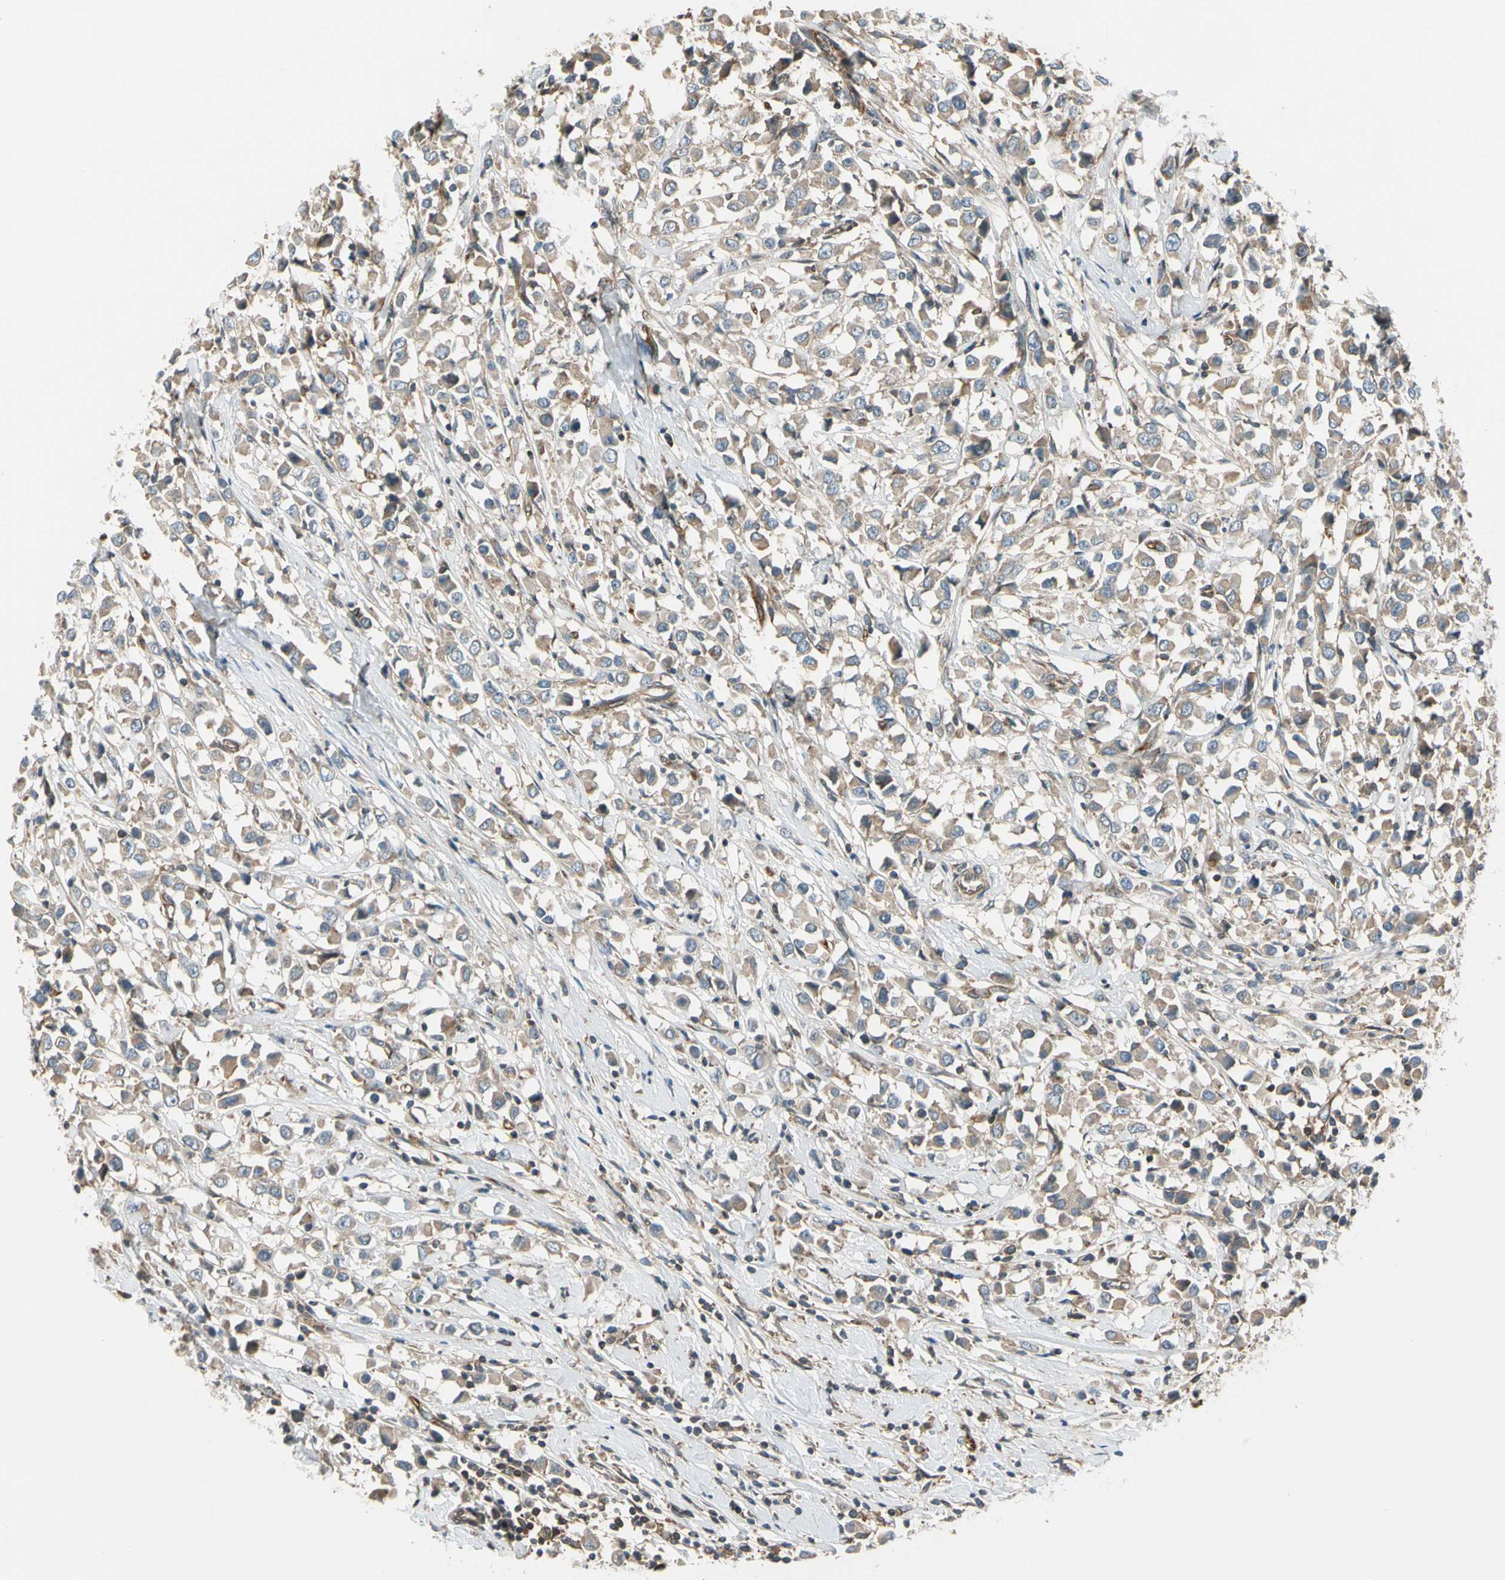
{"staining": {"intensity": "moderate", "quantity": ">75%", "location": "cytoplasmic/membranous"}, "tissue": "breast cancer", "cell_type": "Tumor cells", "image_type": "cancer", "snomed": [{"axis": "morphology", "description": "Duct carcinoma"}, {"axis": "topography", "description": "Breast"}], "caption": "IHC (DAB) staining of infiltrating ductal carcinoma (breast) demonstrates moderate cytoplasmic/membranous protein positivity in approximately >75% of tumor cells.", "gene": "TRIO", "patient": {"sex": "female", "age": 61}}